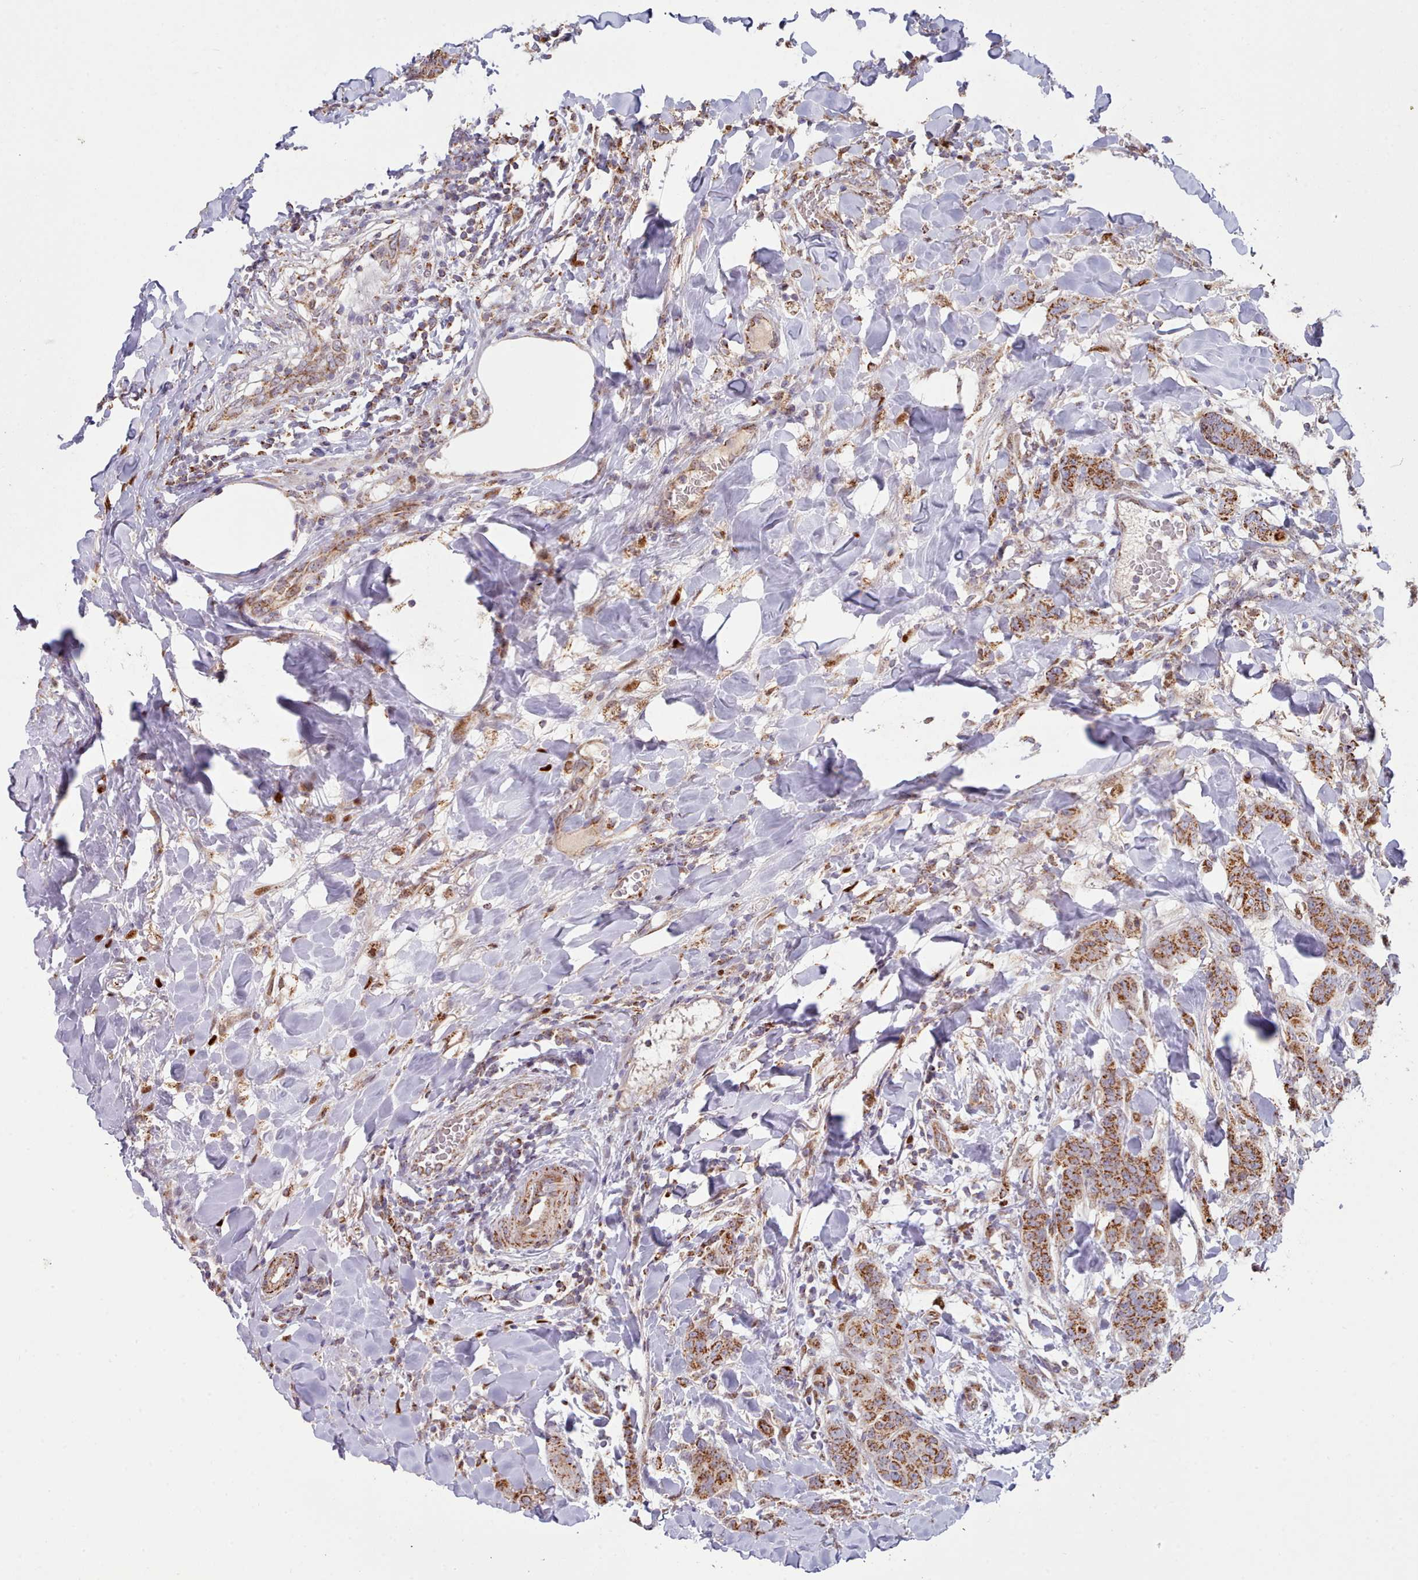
{"staining": {"intensity": "strong", "quantity": ">75%", "location": "cytoplasmic/membranous"}, "tissue": "breast cancer", "cell_type": "Tumor cells", "image_type": "cancer", "snomed": [{"axis": "morphology", "description": "Duct carcinoma"}, {"axis": "topography", "description": "Breast"}], "caption": "Breast cancer stained with a protein marker reveals strong staining in tumor cells.", "gene": "HSDL2", "patient": {"sex": "female", "age": 40}}